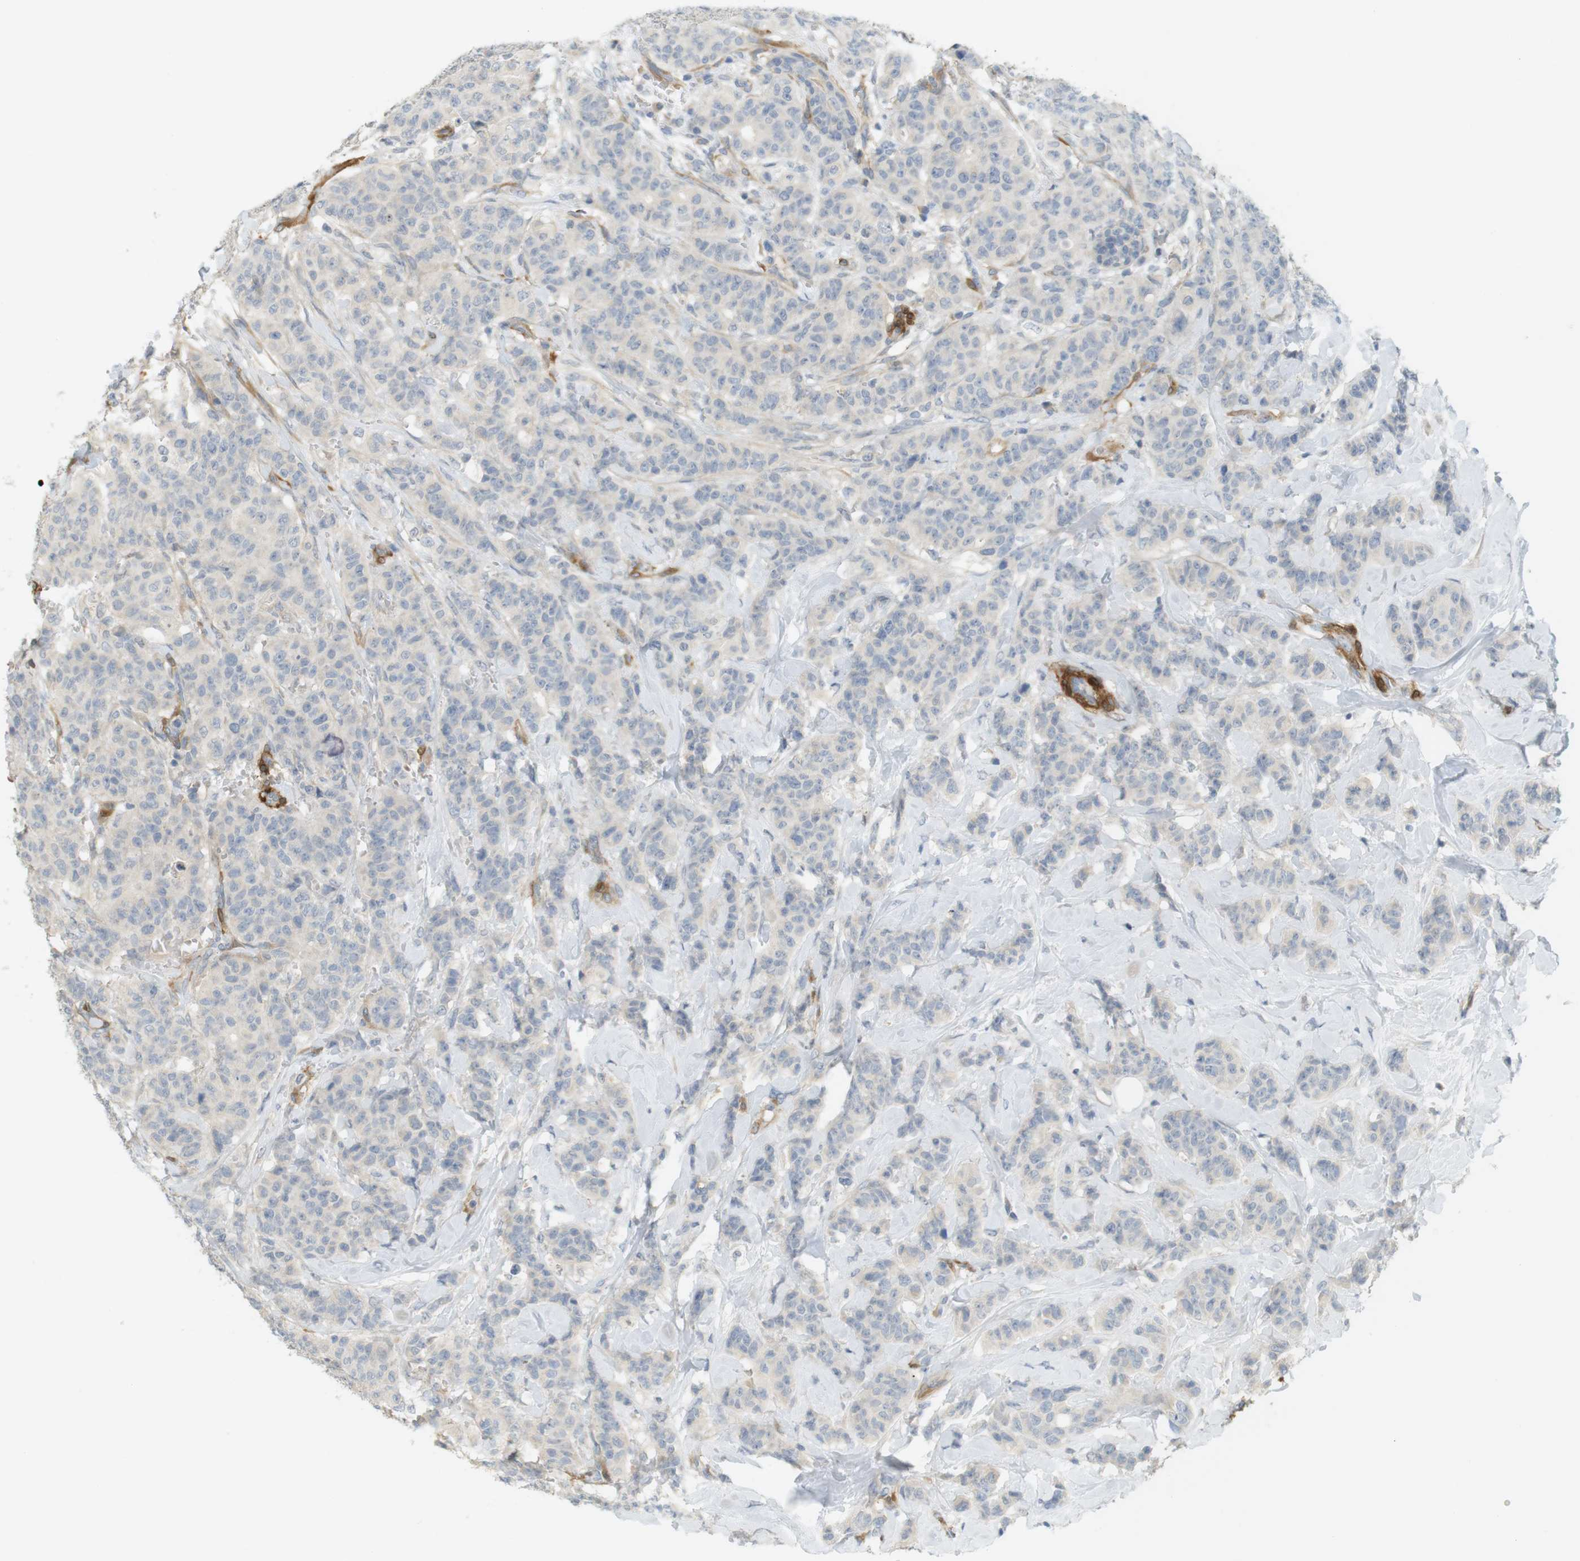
{"staining": {"intensity": "negative", "quantity": "none", "location": "none"}, "tissue": "breast cancer", "cell_type": "Tumor cells", "image_type": "cancer", "snomed": [{"axis": "morphology", "description": "Normal tissue, NOS"}, {"axis": "morphology", "description": "Duct carcinoma"}, {"axis": "topography", "description": "Breast"}], "caption": "A high-resolution histopathology image shows immunohistochemistry (IHC) staining of breast cancer (infiltrating ductal carcinoma), which reveals no significant staining in tumor cells.", "gene": "PDE3A", "patient": {"sex": "female", "age": 40}}